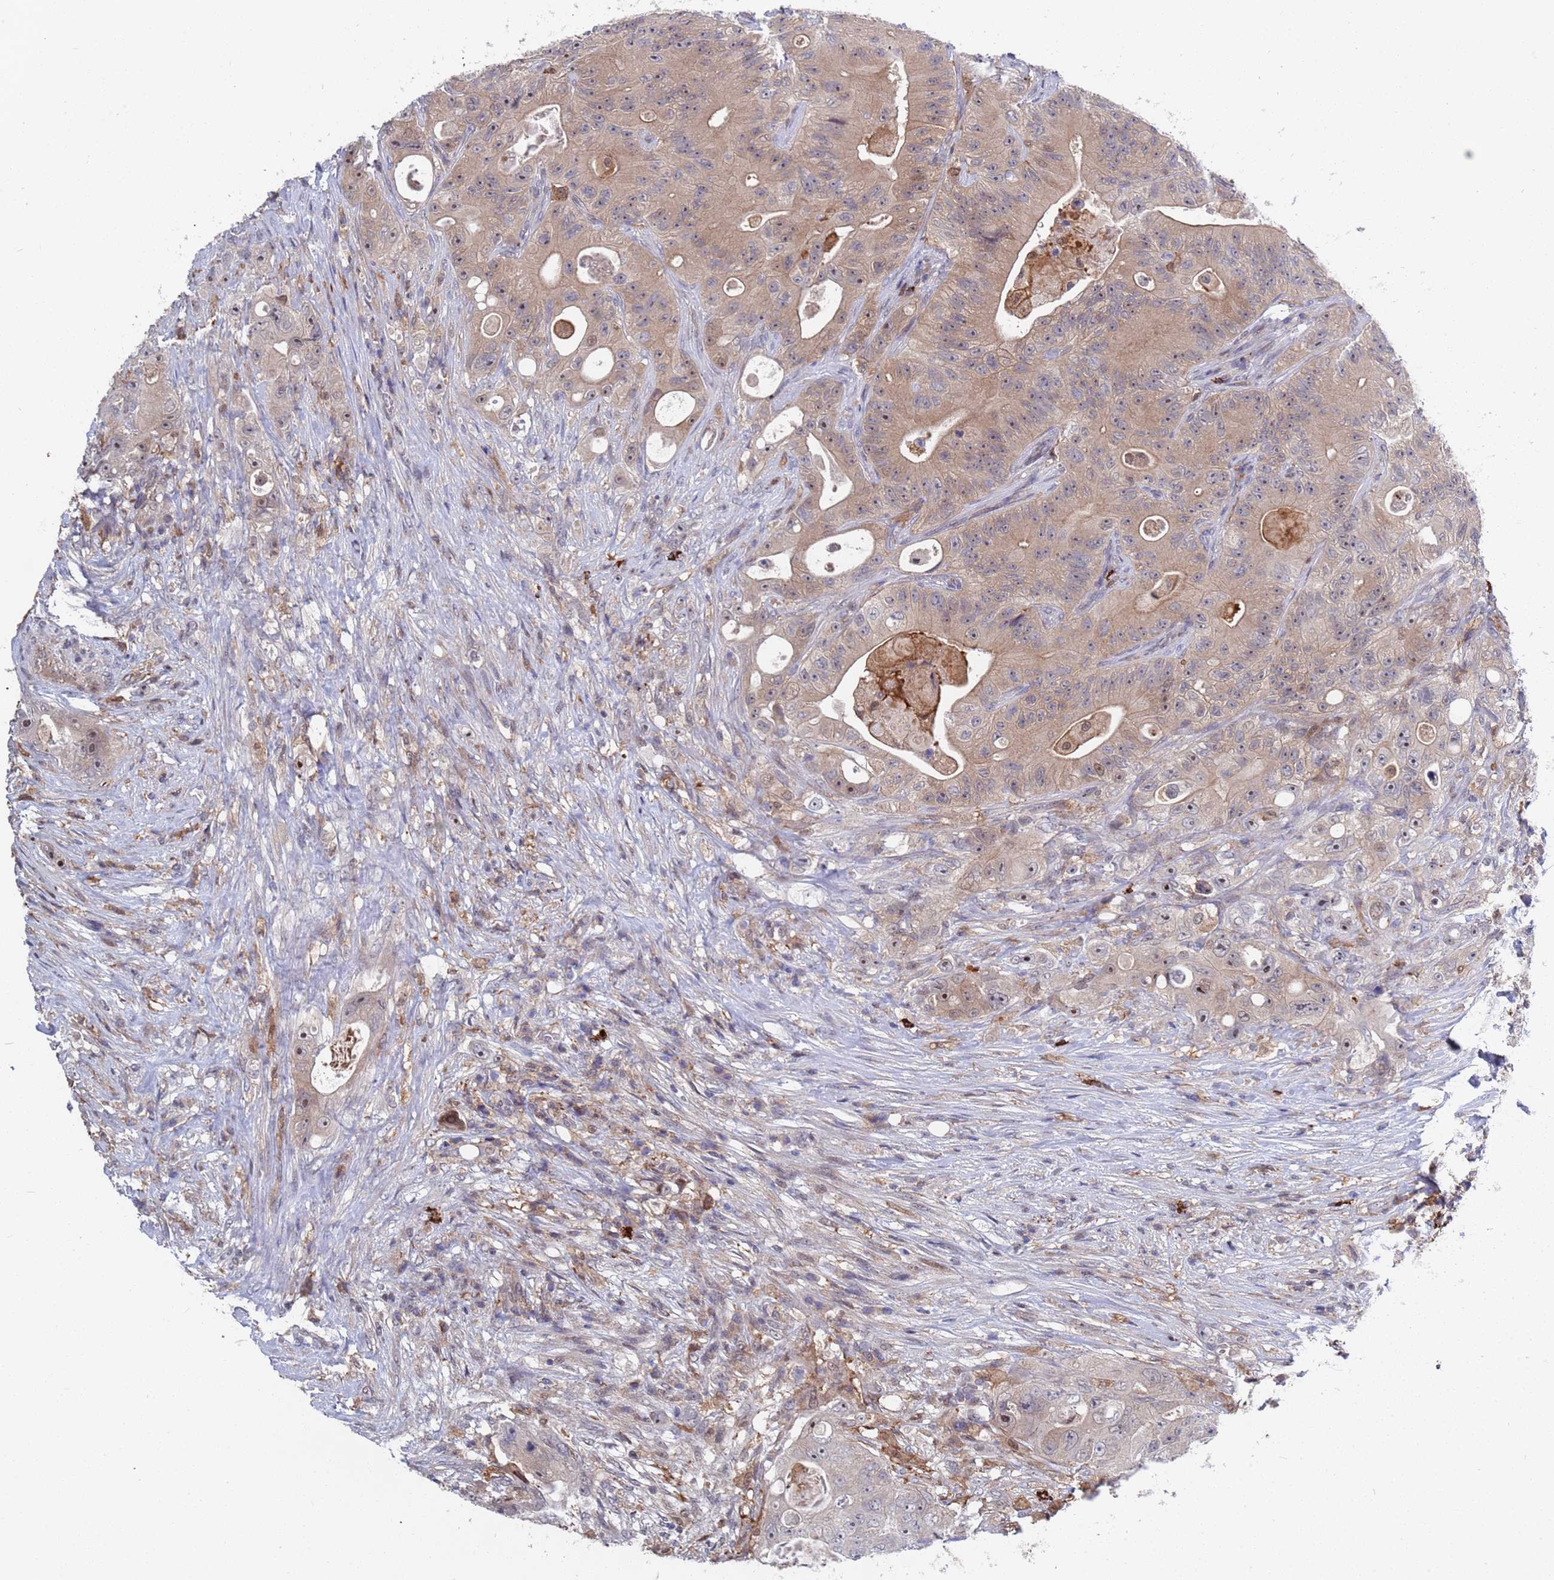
{"staining": {"intensity": "moderate", "quantity": "25%-75%", "location": "cytoplasmic/membranous"}, "tissue": "colorectal cancer", "cell_type": "Tumor cells", "image_type": "cancer", "snomed": [{"axis": "morphology", "description": "Adenocarcinoma, NOS"}, {"axis": "topography", "description": "Colon"}], "caption": "Brown immunohistochemical staining in colorectal cancer (adenocarcinoma) exhibits moderate cytoplasmic/membranous expression in about 25%-75% of tumor cells.", "gene": "TMBIM6", "patient": {"sex": "female", "age": 46}}